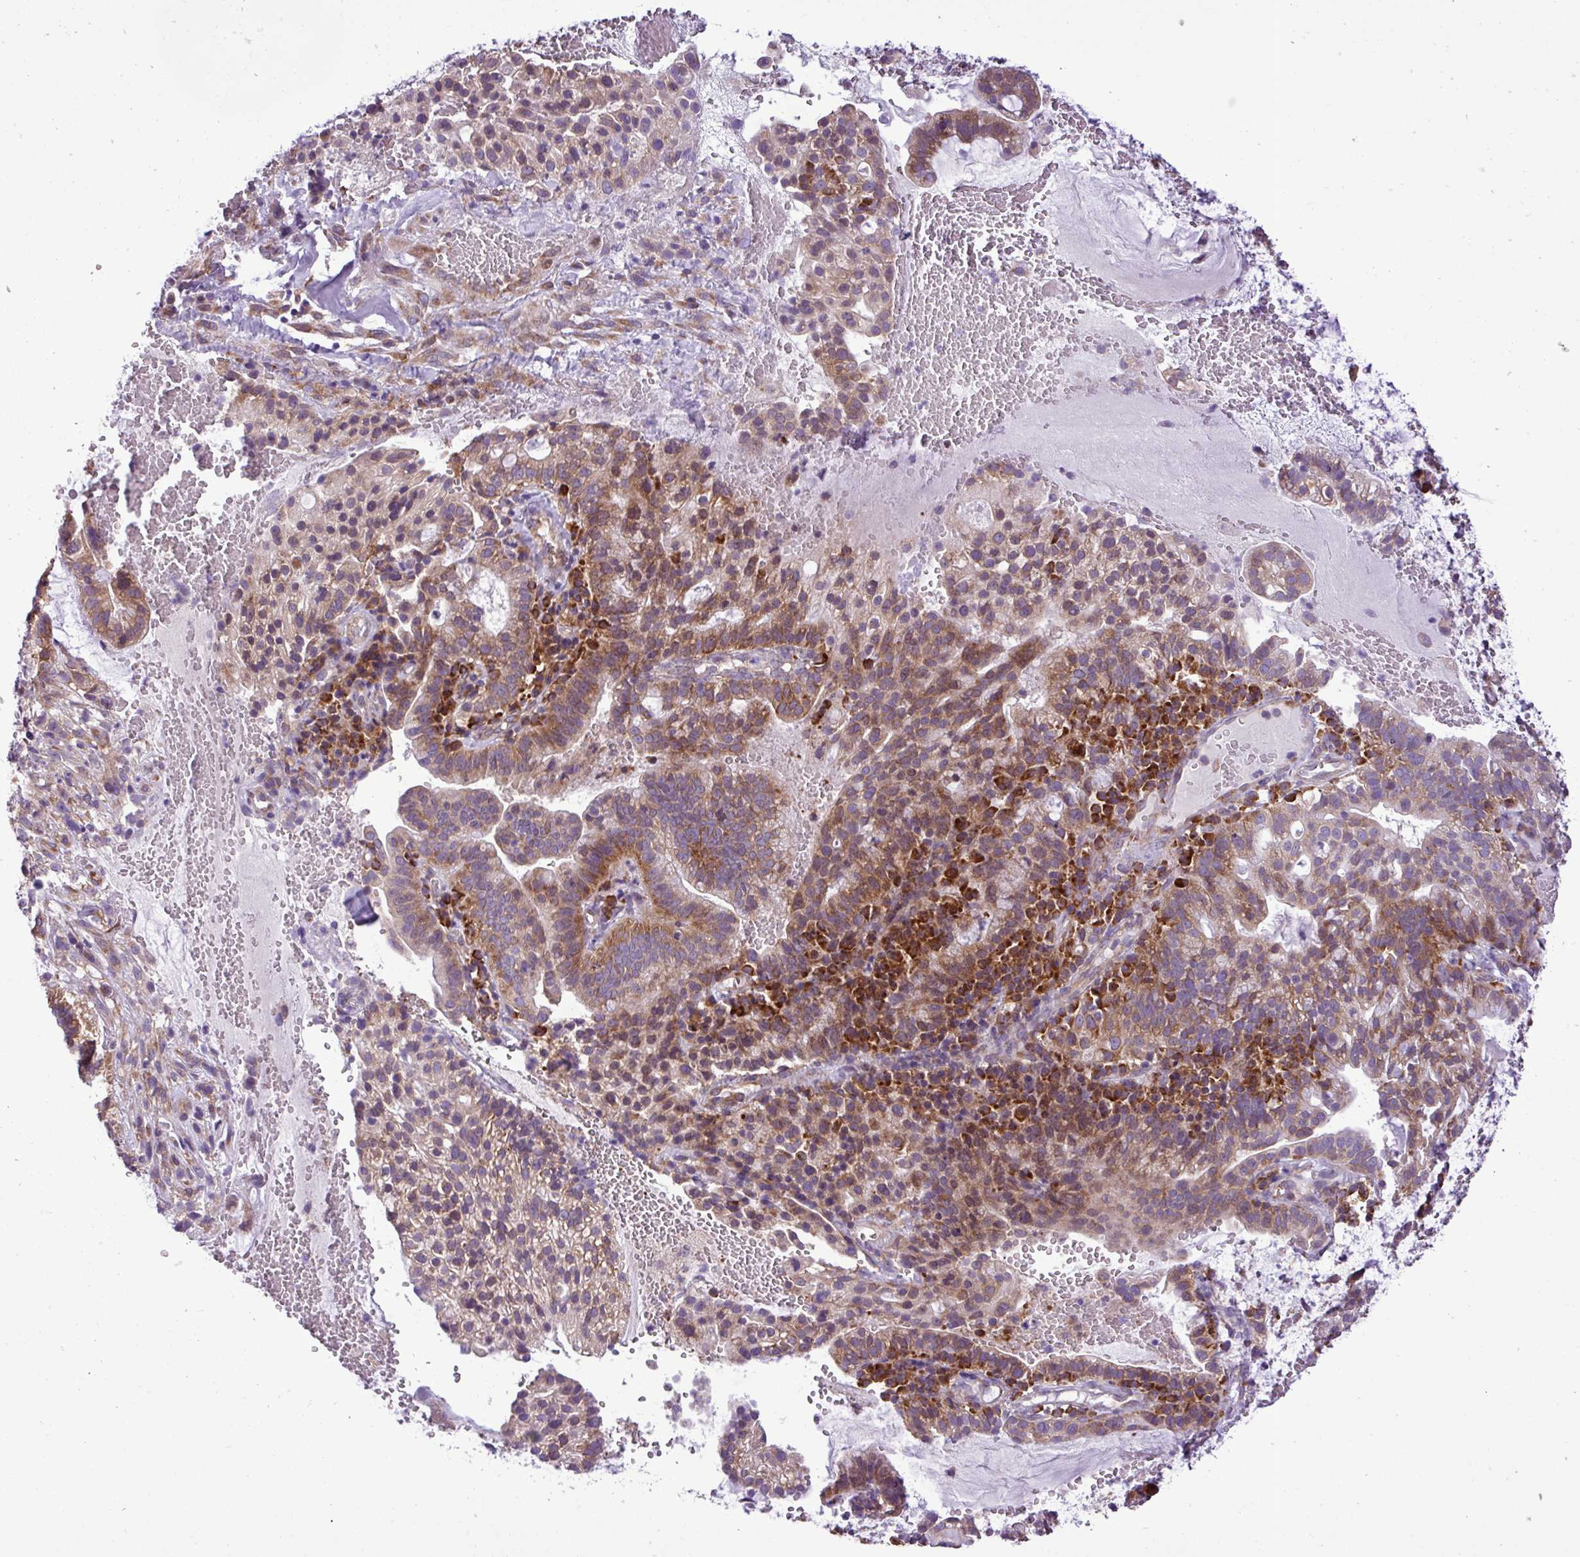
{"staining": {"intensity": "moderate", "quantity": ">75%", "location": "cytoplasmic/membranous"}, "tissue": "cervical cancer", "cell_type": "Tumor cells", "image_type": "cancer", "snomed": [{"axis": "morphology", "description": "Adenocarcinoma, NOS"}, {"axis": "topography", "description": "Cervix"}], "caption": "Cervical cancer stained with a brown dye shows moderate cytoplasmic/membranous positive expression in approximately >75% of tumor cells.", "gene": "RPL13", "patient": {"sex": "female", "age": 41}}